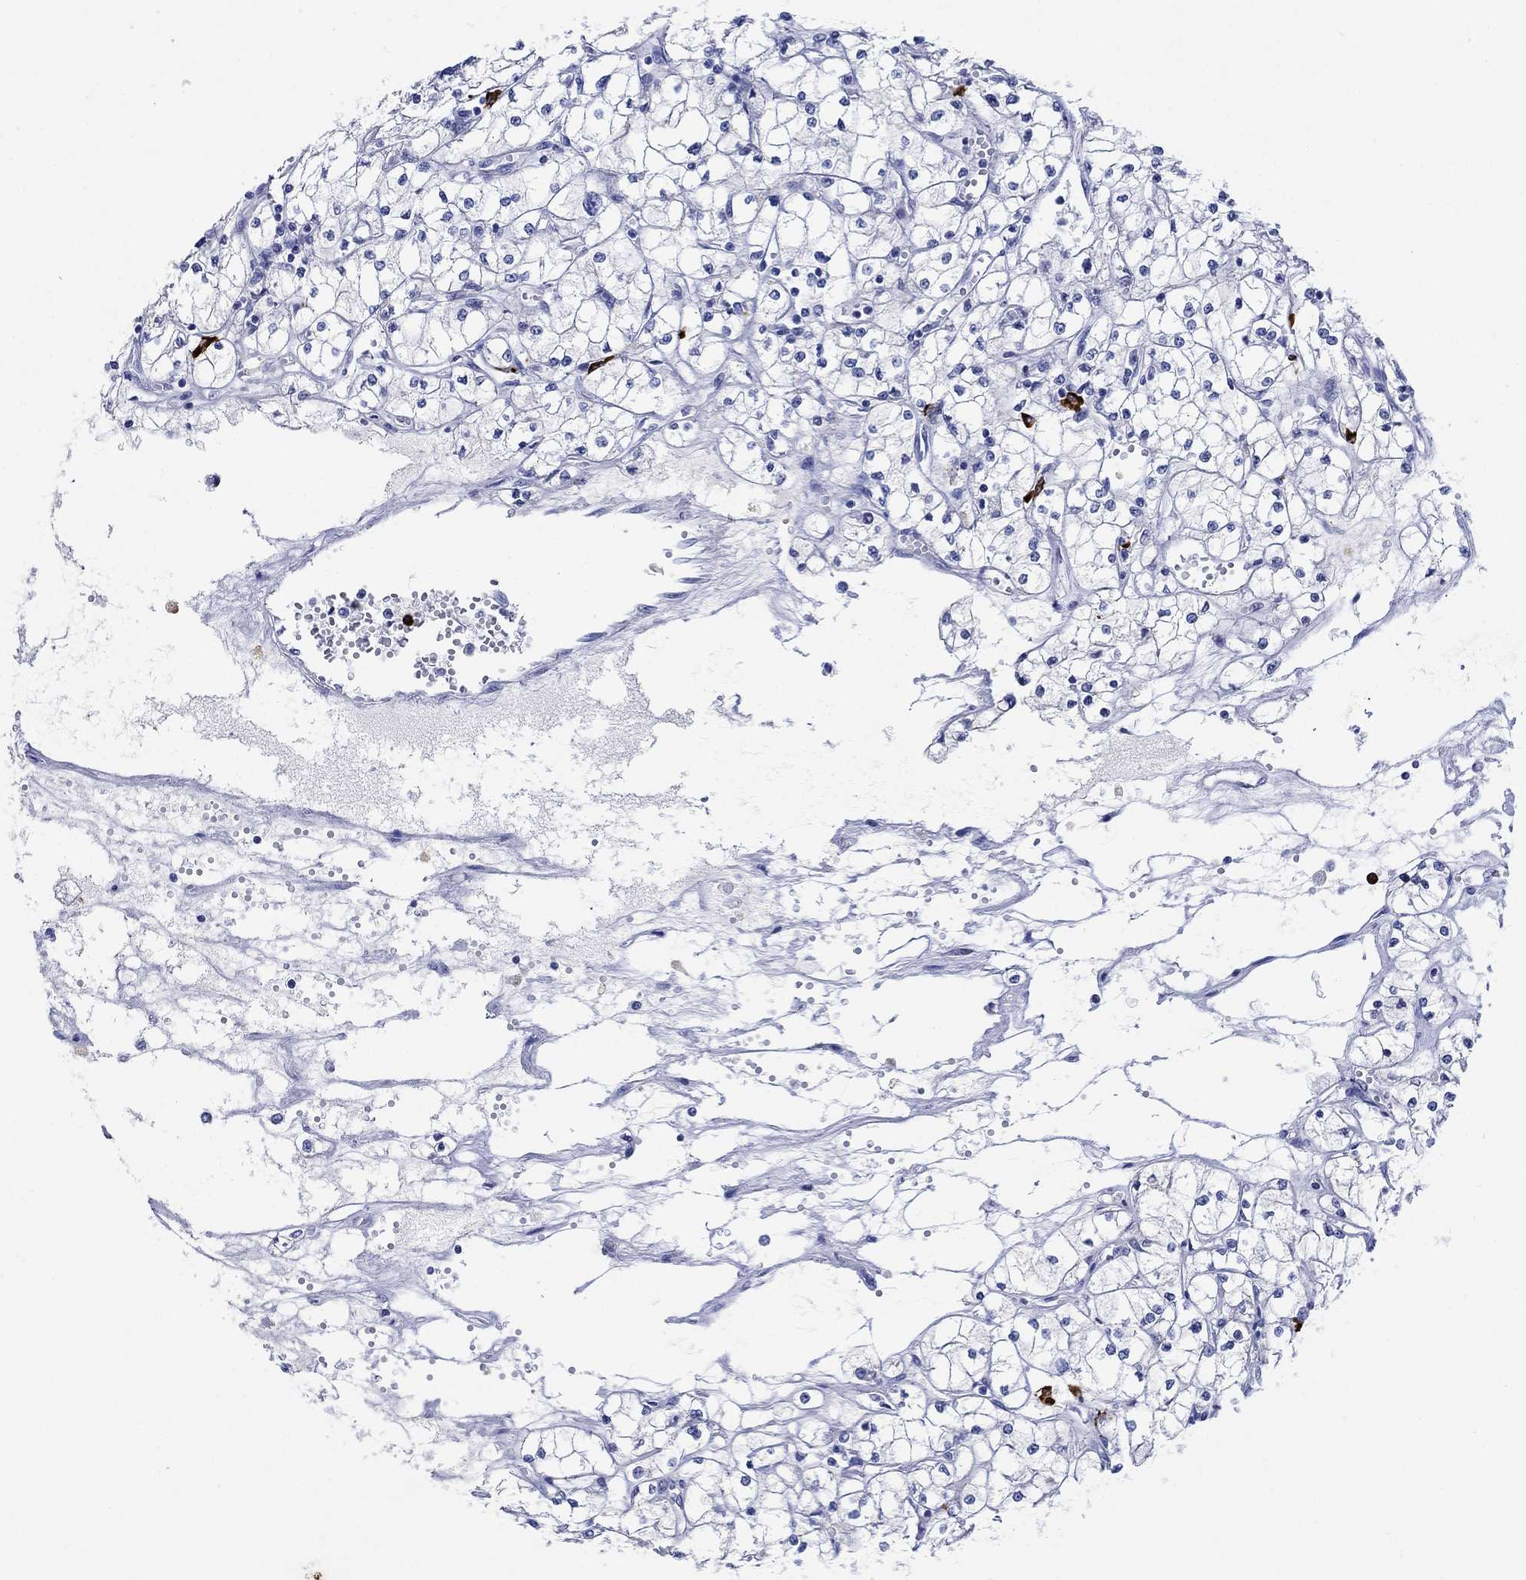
{"staining": {"intensity": "negative", "quantity": "none", "location": "none"}, "tissue": "renal cancer", "cell_type": "Tumor cells", "image_type": "cancer", "snomed": [{"axis": "morphology", "description": "Adenocarcinoma, NOS"}, {"axis": "topography", "description": "Kidney"}], "caption": "A high-resolution histopathology image shows IHC staining of adenocarcinoma (renal), which shows no significant positivity in tumor cells.", "gene": "P2RY6", "patient": {"sex": "male", "age": 67}}